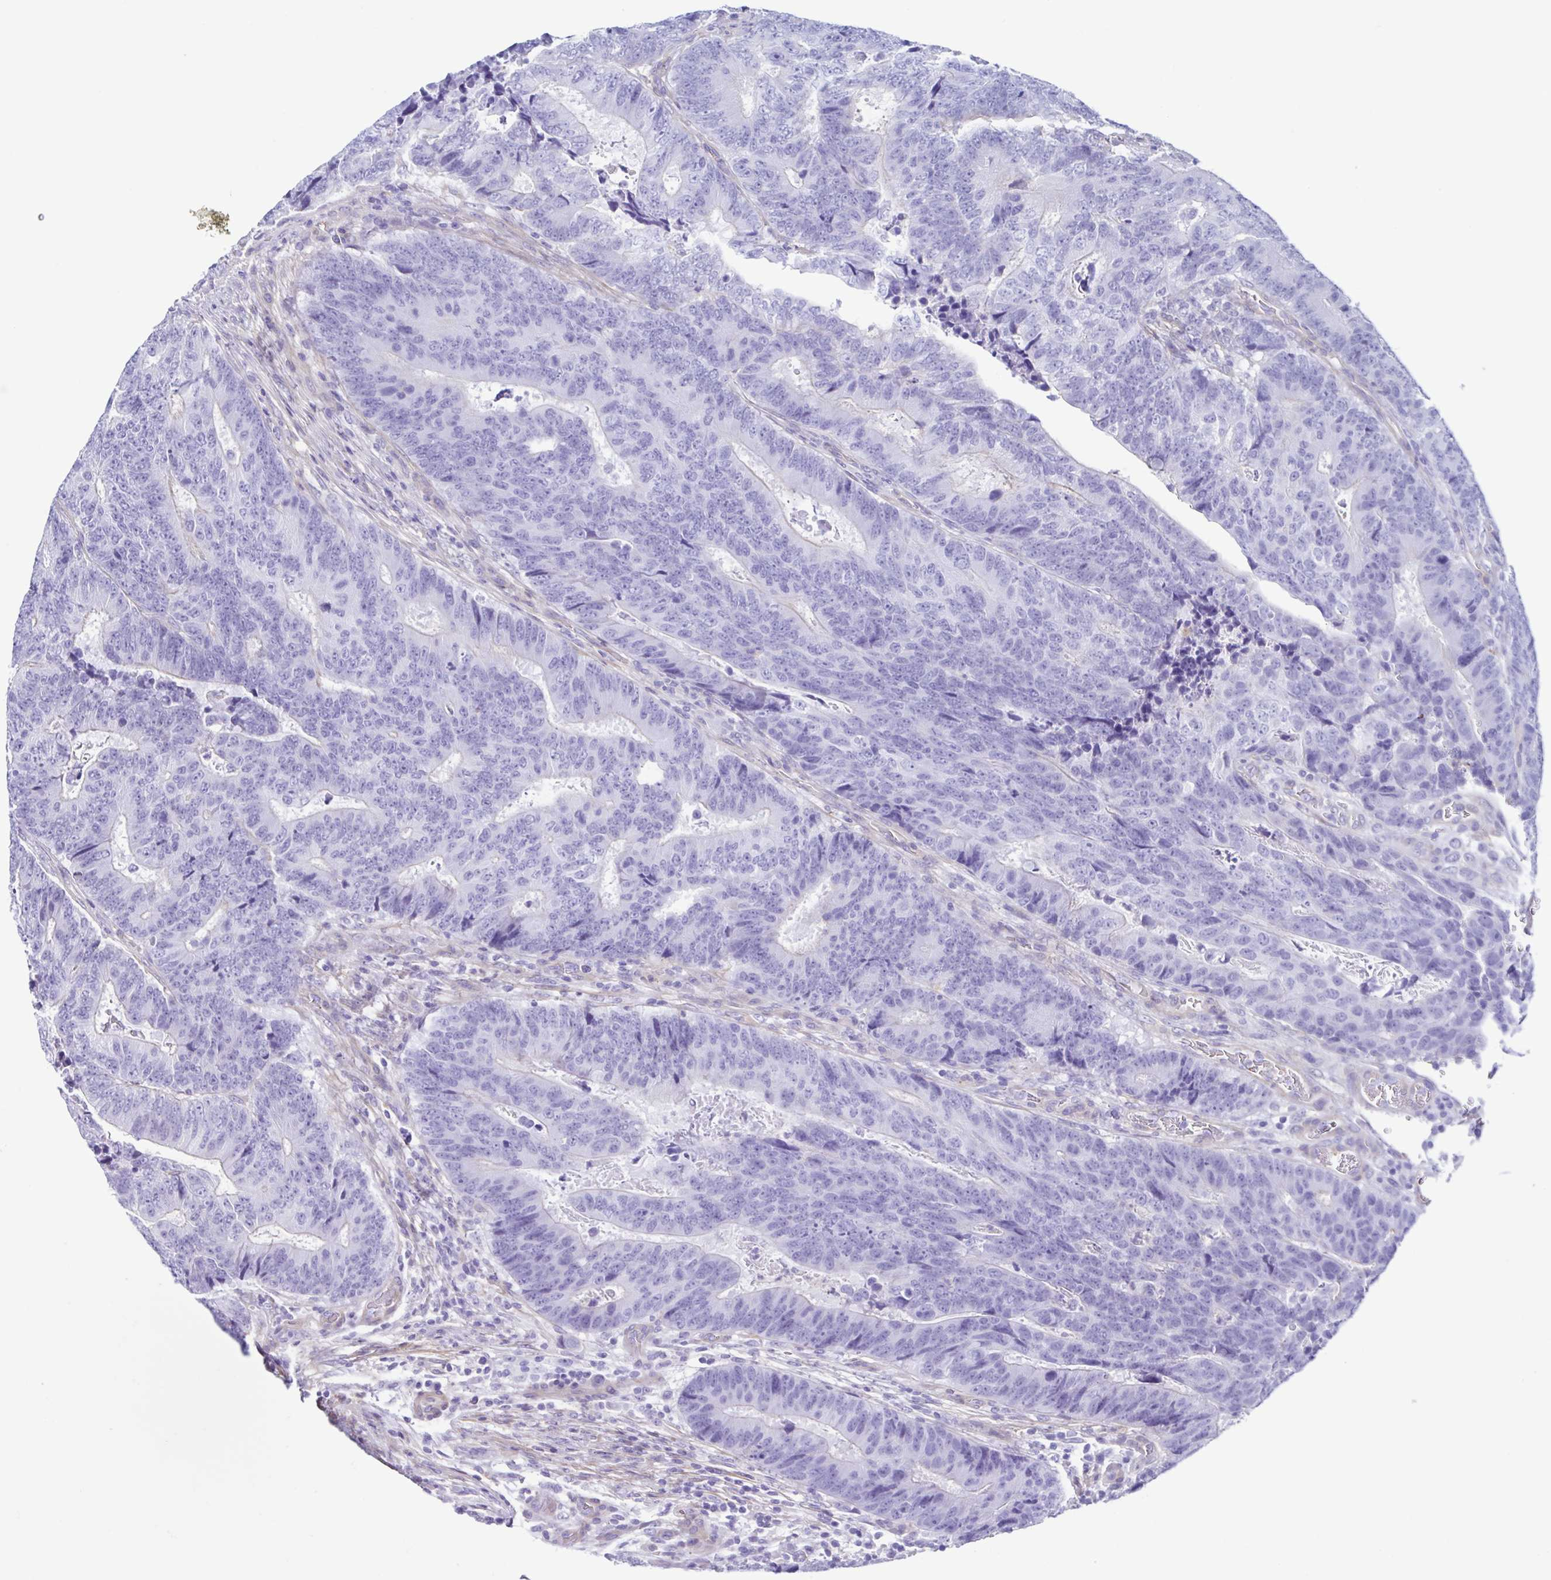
{"staining": {"intensity": "negative", "quantity": "none", "location": "none"}, "tissue": "colorectal cancer", "cell_type": "Tumor cells", "image_type": "cancer", "snomed": [{"axis": "morphology", "description": "Adenocarcinoma, NOS"}, {"axis": "topography", "description": "Colon"}], "caption": "High power microscopy micrograph of an immunohistochemistry photomicrograph of colorectal cancer, revealing no significant positivity in tumor cells. The staining is performed using DAB brown chromogen with nuclei counter-stained in using hematoxylin.", "gene": "CYP11B1", "patient": {"sex": "female", "age": 48}}